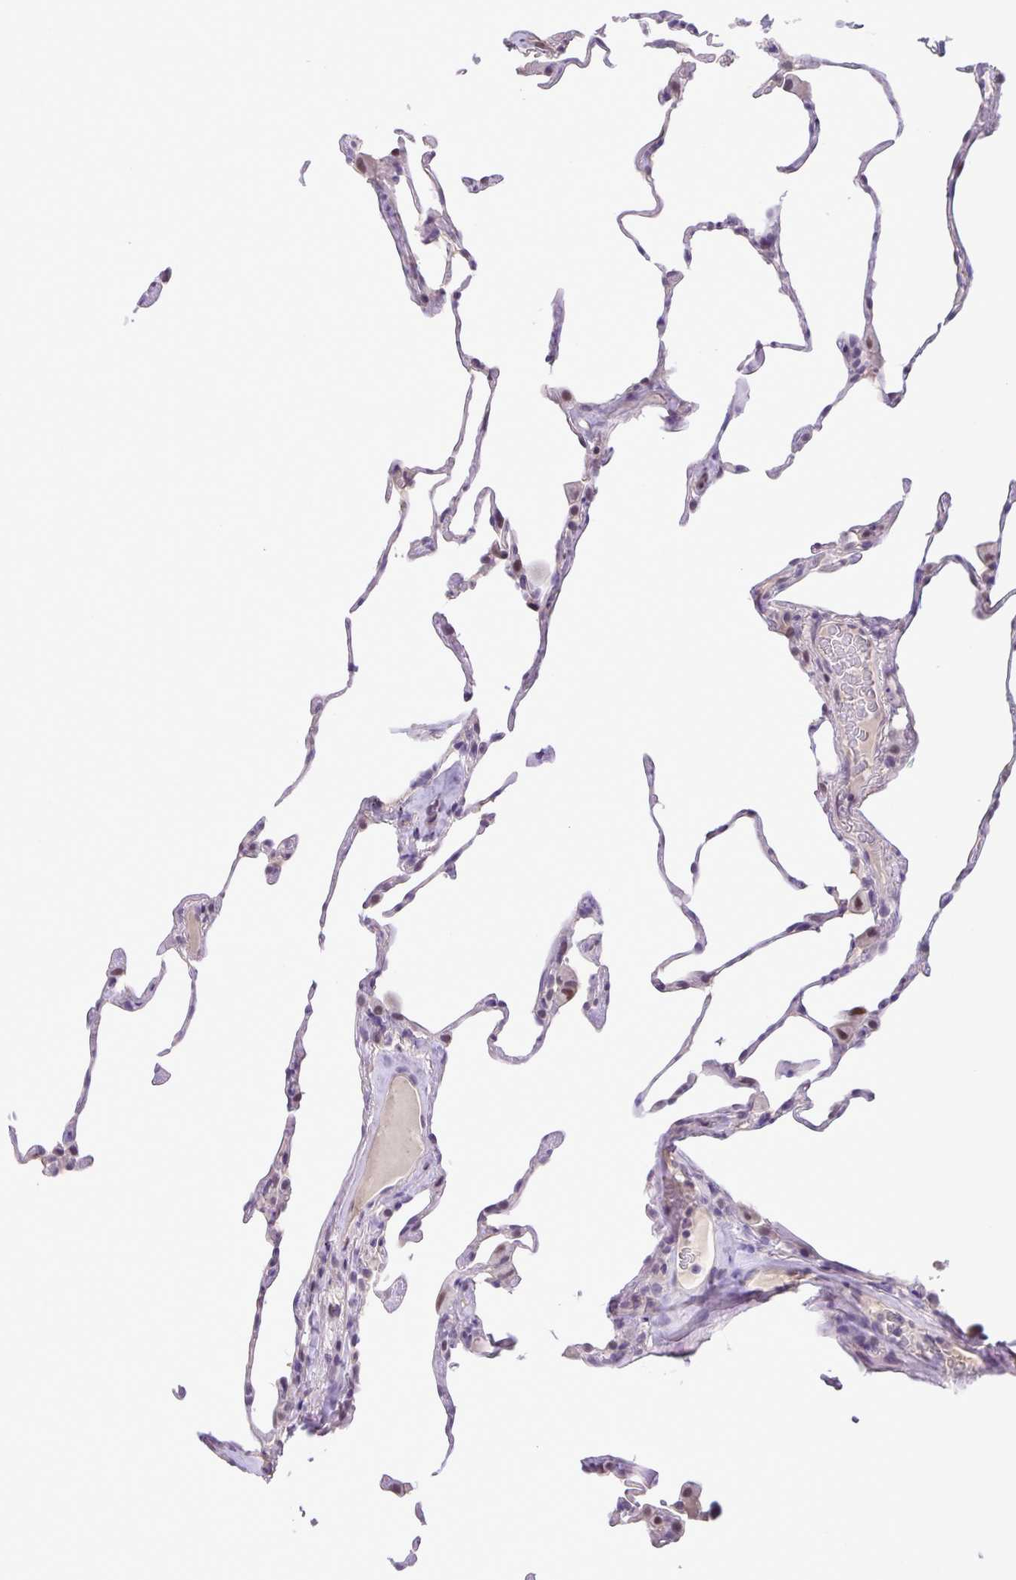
{"staining": {"intensity": "negative", "quantity": "none", "location": "none"}, "tissue": "lung", "cell_type": "Alveolar cells", "image_type": "normal", "snomed": [{"axis": "morphology", "description": "Normal tissue, NOS"}, {"axis": "topography", "description": "Lung"}], "caption": "An immunohistochemistry (IHC) photomicrograph of benign lung is shown. There is no staining in alveolar cells of lung. (Brightfield microscopy of DAB IHC at high magnification).", "gene": "ONECUT2", "patient": {"sex": "female", "age": 57}}